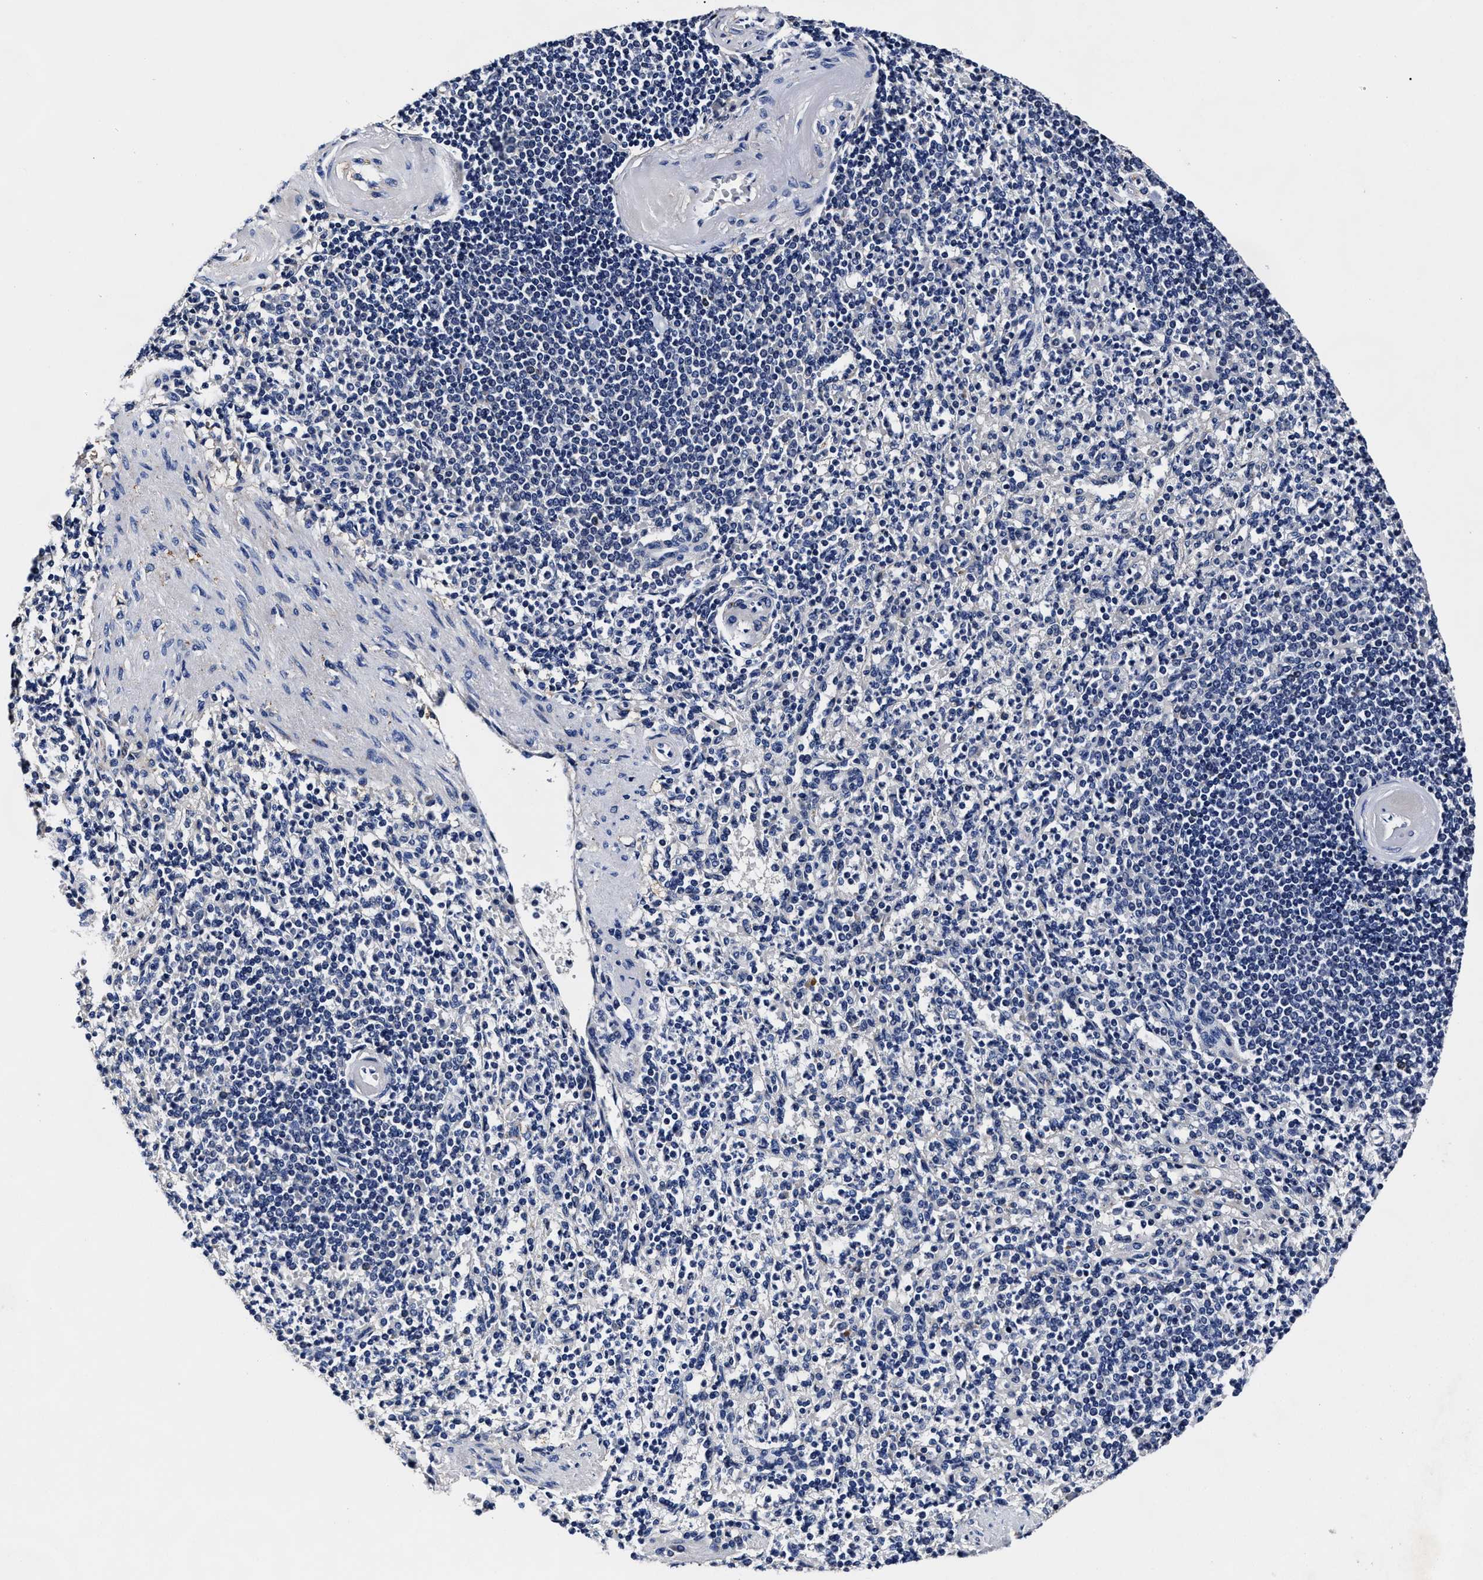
{"staining": {"intensity": "negative", "quantity": "none", "location": "none"}, "tissue": "spleen", "cell_type": "Cells in red pulp", "image_type": "normal", "snomed": [{"axis": "morphology", "description": "Normal tissue, NOS"}, {"axis": "topography", "description": "Spleen"}], "caption": "Immunohistochemical staining of benign spleen shows no significant expression in cells in red pulp.", "gene": "OLFML2A", "patient": {"sex": "female", "age": 74}}